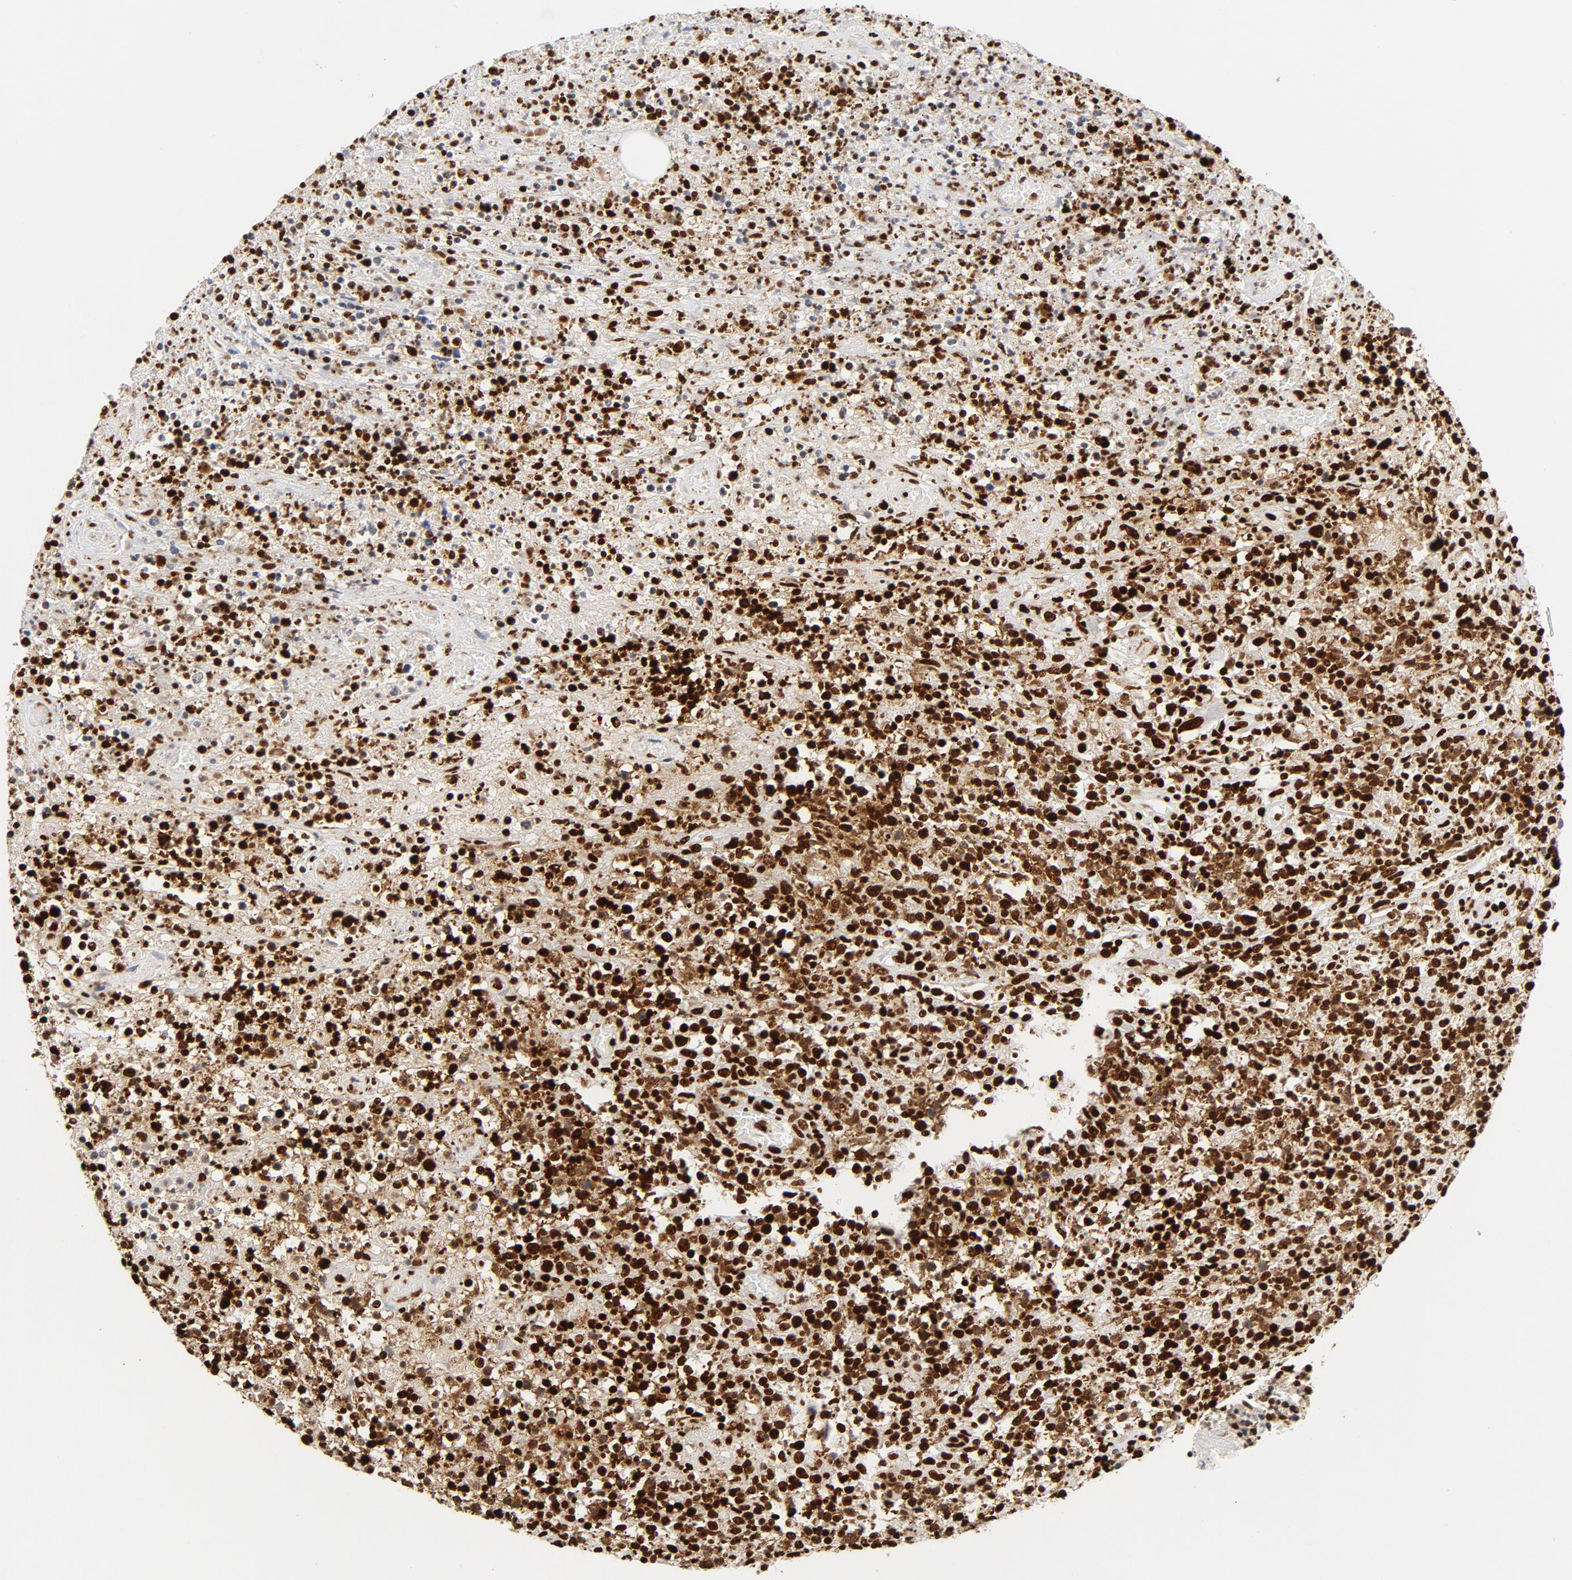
{"staining": {"intensity": "strong", "quantity": ">75%", "location": "cytoplasmic/membranous,nuclear"}, "tissue": "lymphoma", "cell_type": "Tumor cells", "image_type": "cancer", "snomed": [{"axis": "morphology", "description": "Malignant lymphoma, non-Hodgkin's type, High grade"}, {"axis": "topography", "description": "Lymph node"}], "caption": "This photomicrograph shows lymphoma stained with immunohistochemistry (IHC) to label a protein in brown. The cytoplasmic/membranous and nuclear of tumor cells show strong positivity for the protein. Nuclei are counter-stained blue.", "gene": "XRCC6", "patient": {"sex": "female", "age": 84}}